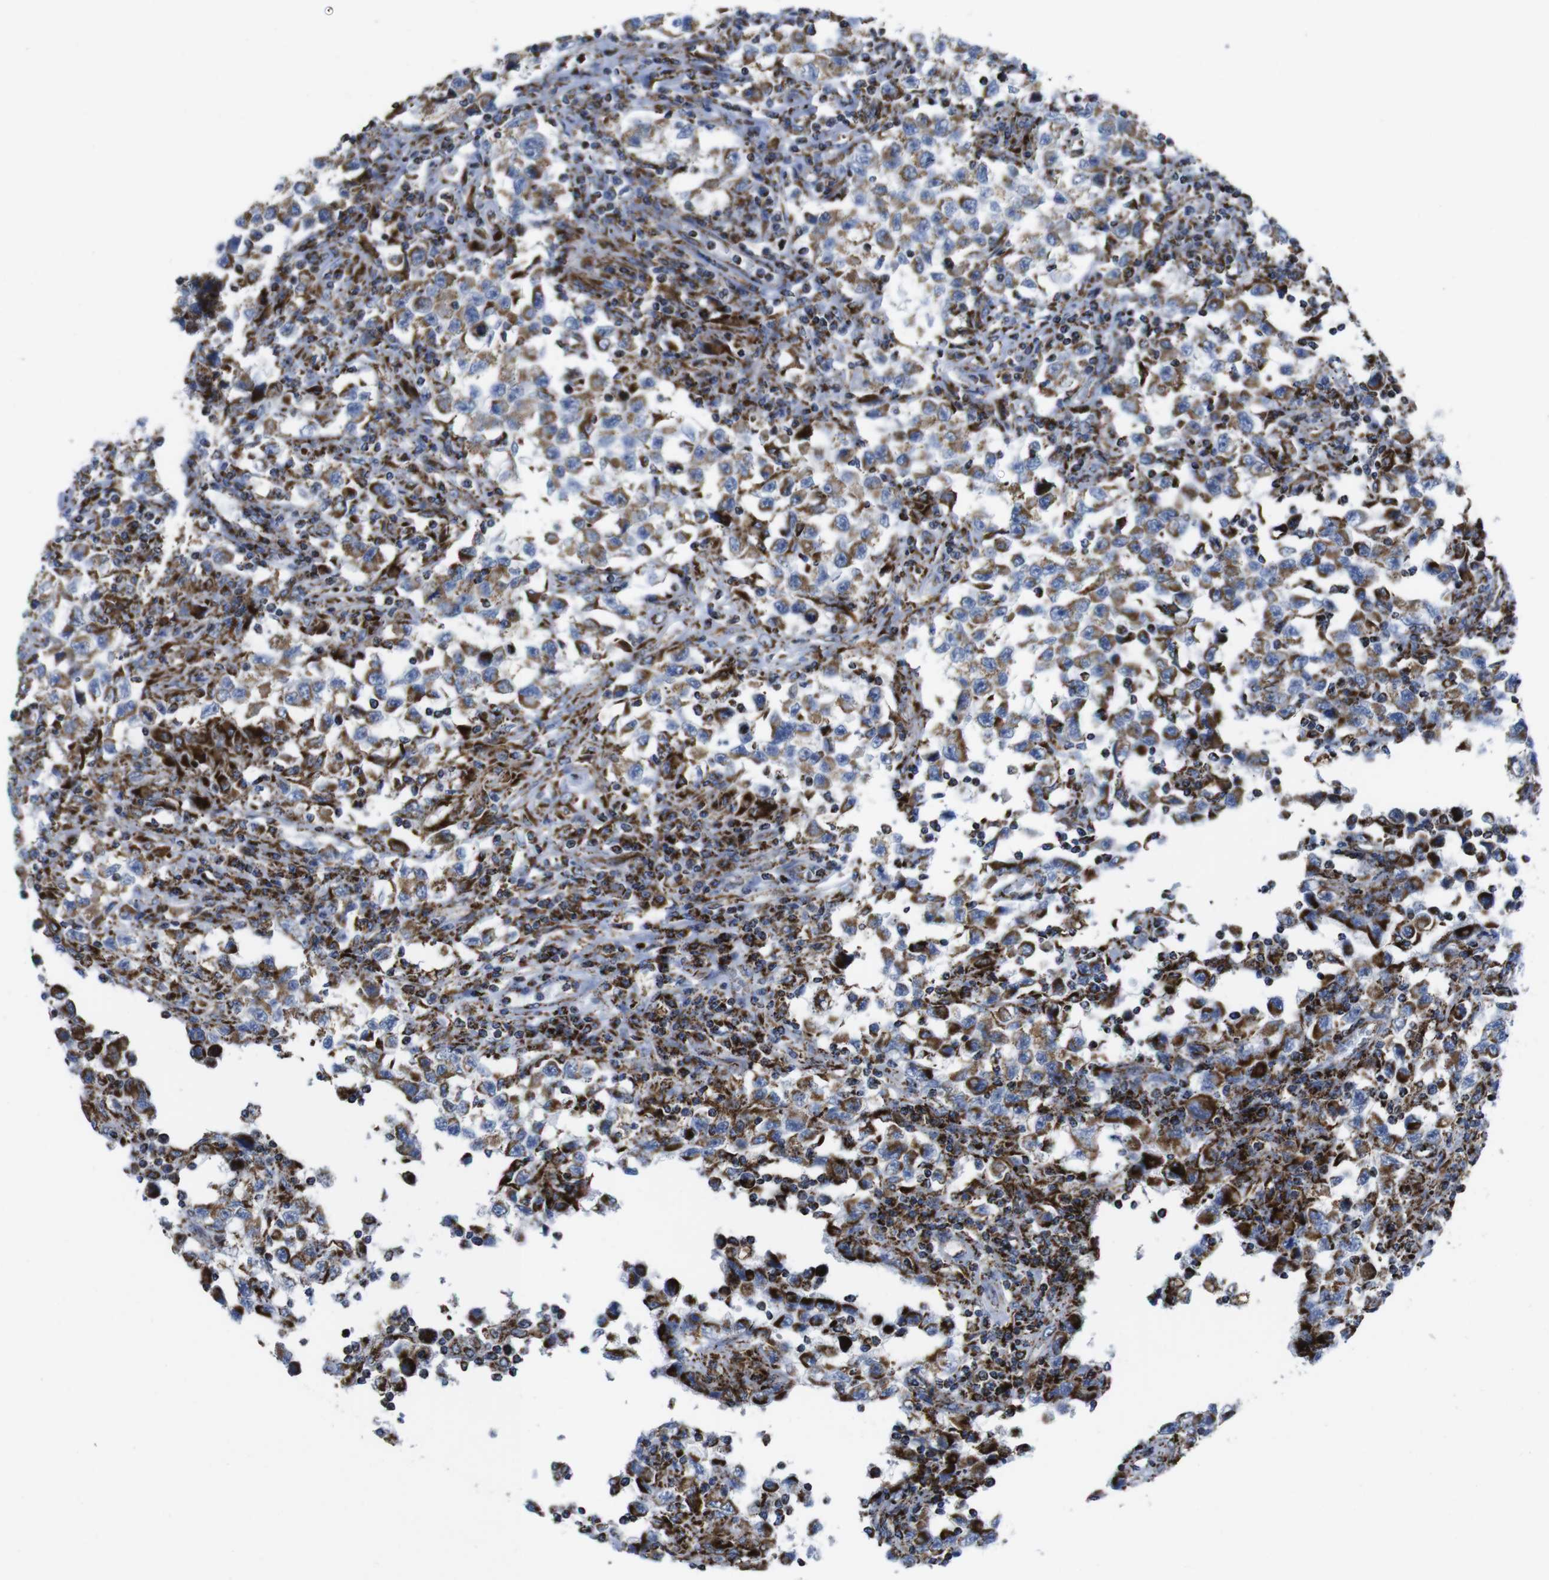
{"staining": {"intensity": "moderate", "quantity": ">75%", "location": "cytoplasmic/membranous"}, "tissue": "testis cancer", "cell_type": "Tumor cells", "image_type": "cancer", "snomed": [{"axis": "morphology", "description": "Carcinoma, Embryonal, NOS"}, {"axis": "topography", "description": "Testis"}], "caption": "Brown immunohistochemical staining in human embryonal carcinoma (testis) demonstrates moderate cytoplasmic/membranous expression in approximately >75% of tumor cells.", "gene": "TMEM192", "patient": {"sex": "male", "age": 21}}